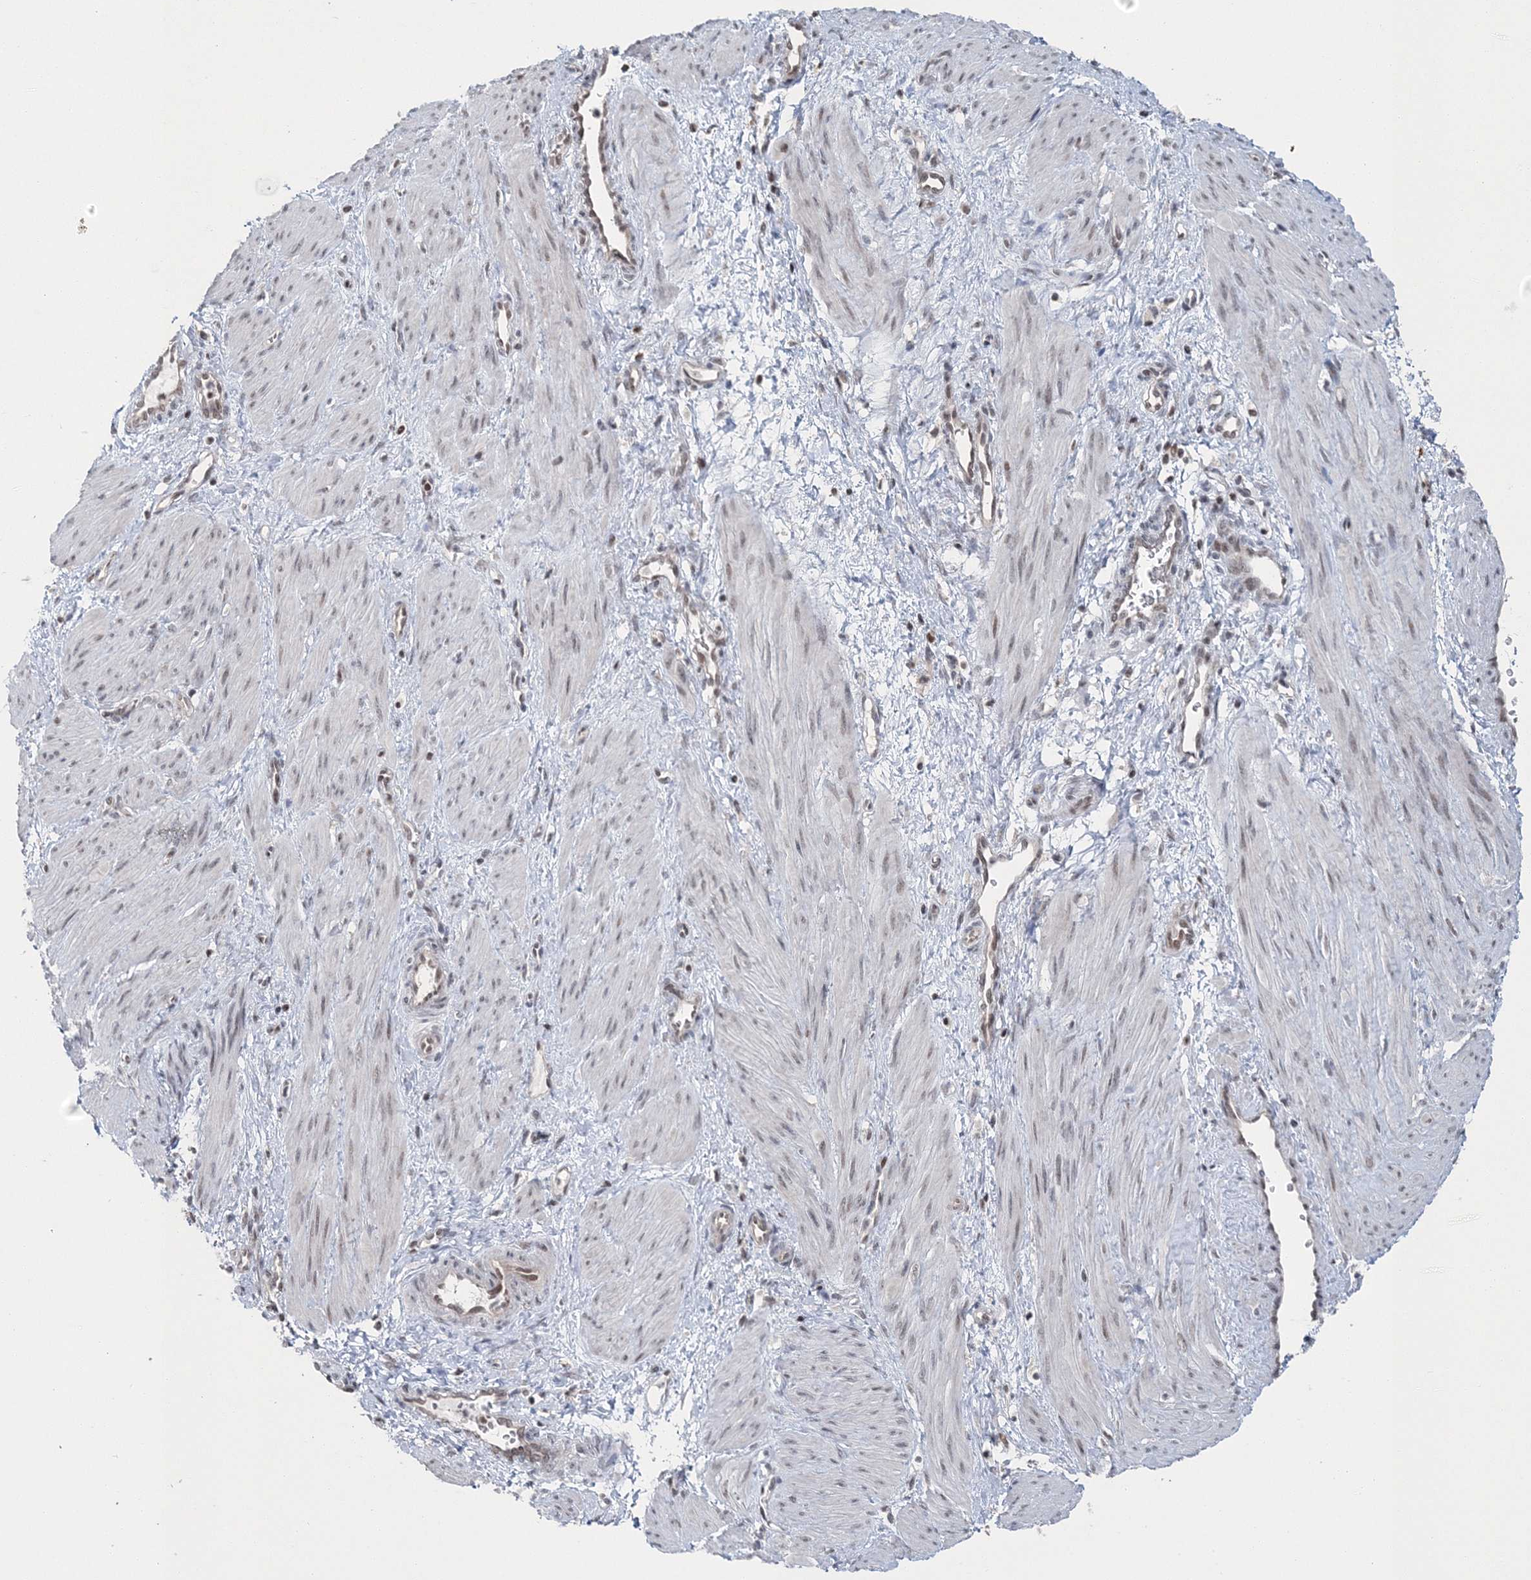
{"staining": {"intensity": "weak", "quantity": "25%-75%", "location": "nuclear"}, "tissue": "smooth muscle", "cell_type": "Smooth muscle cells", "image_type": "normal", "snomed": [{"axis": "morphology", "description": "Normal tissue, NOS"}, {"axis": "topography", "description": "Endometrium"}], "caption": "A micrograph of smooth muscle stained for a protein reveals weak nuclear brown staining in smooth muscle cells. The protein is shown in brown color, while the nuclei are stained blue.", "gene": "PDS5A", "patient": {"sex": "female", "age": 33}}